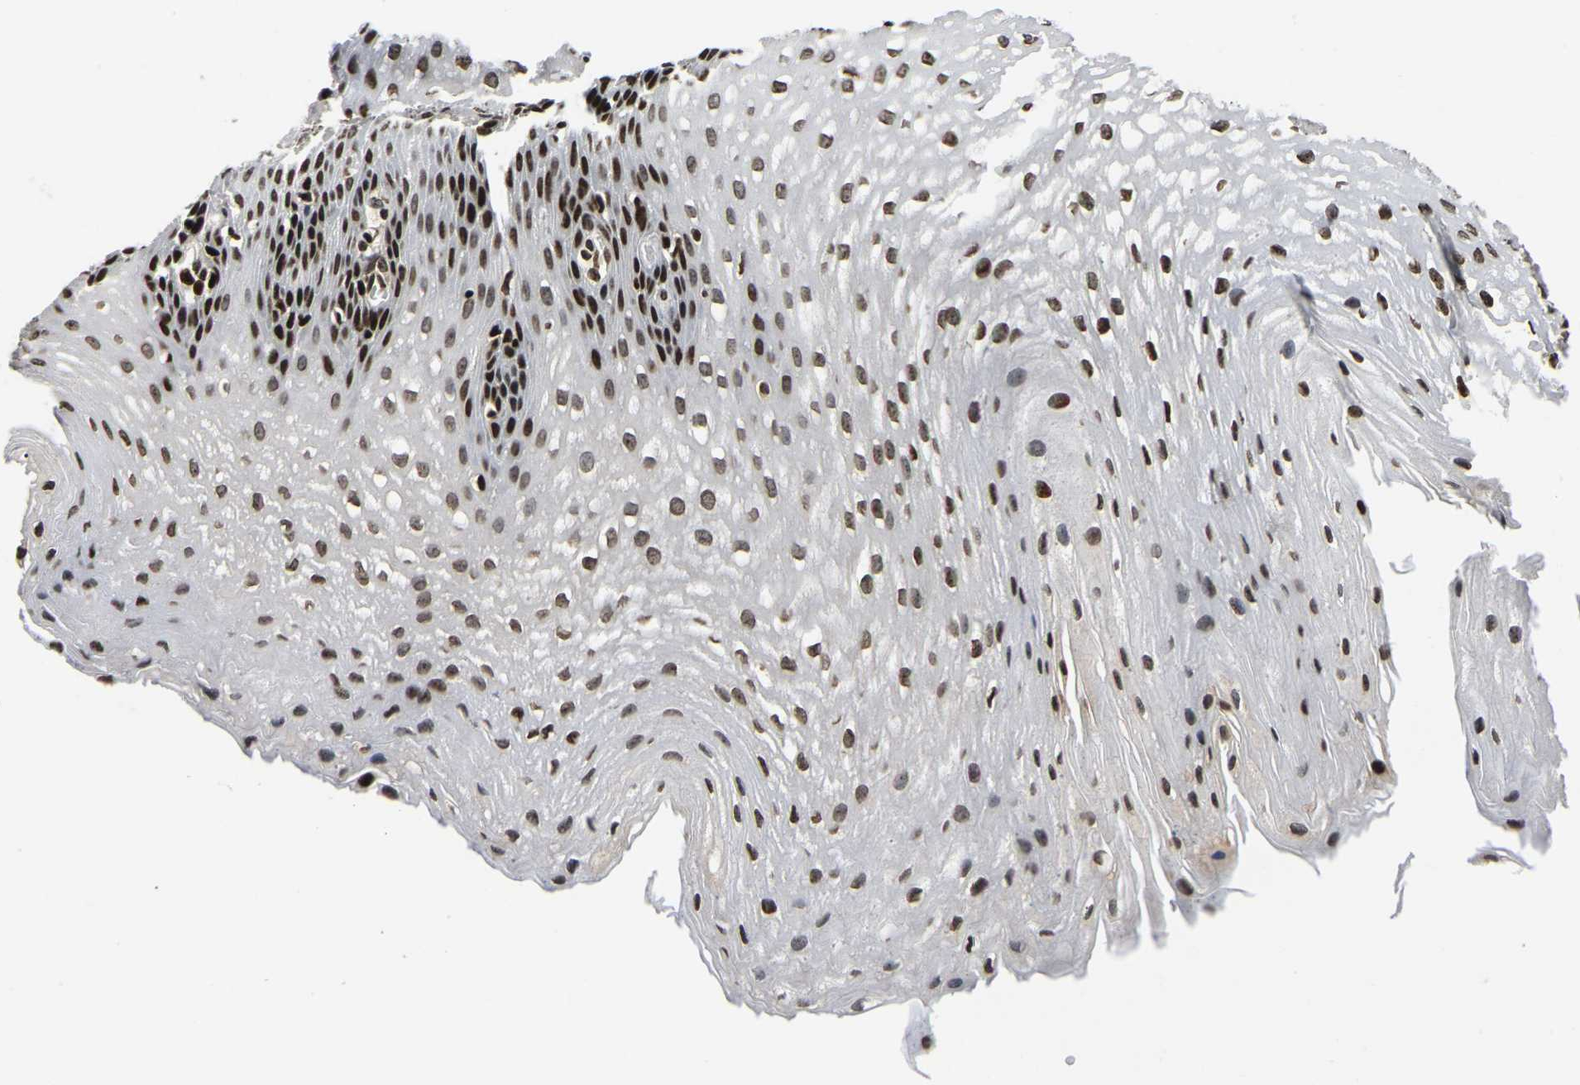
{"staining": {"intensity": "strong", "quantity": "25%-75%", "location": "cytoplasmic/membranous"}, "tissue": "esophagus", "cell_type": "Squamous epithelial cells", "image_type": "normal", "snomed": [{"axis": "morphology", "description": "Normal tissue, NOS"}, {"axis": "topography", "description": "Esophagus"}], "caption": "A histopathology image of esophagus stained for a protein demonstrates strong cytoplasmic/membranous brown staining in squamous epithelial cells.", "gene": "LRRC61", "patient": {"sex": "male", "age": 48}}